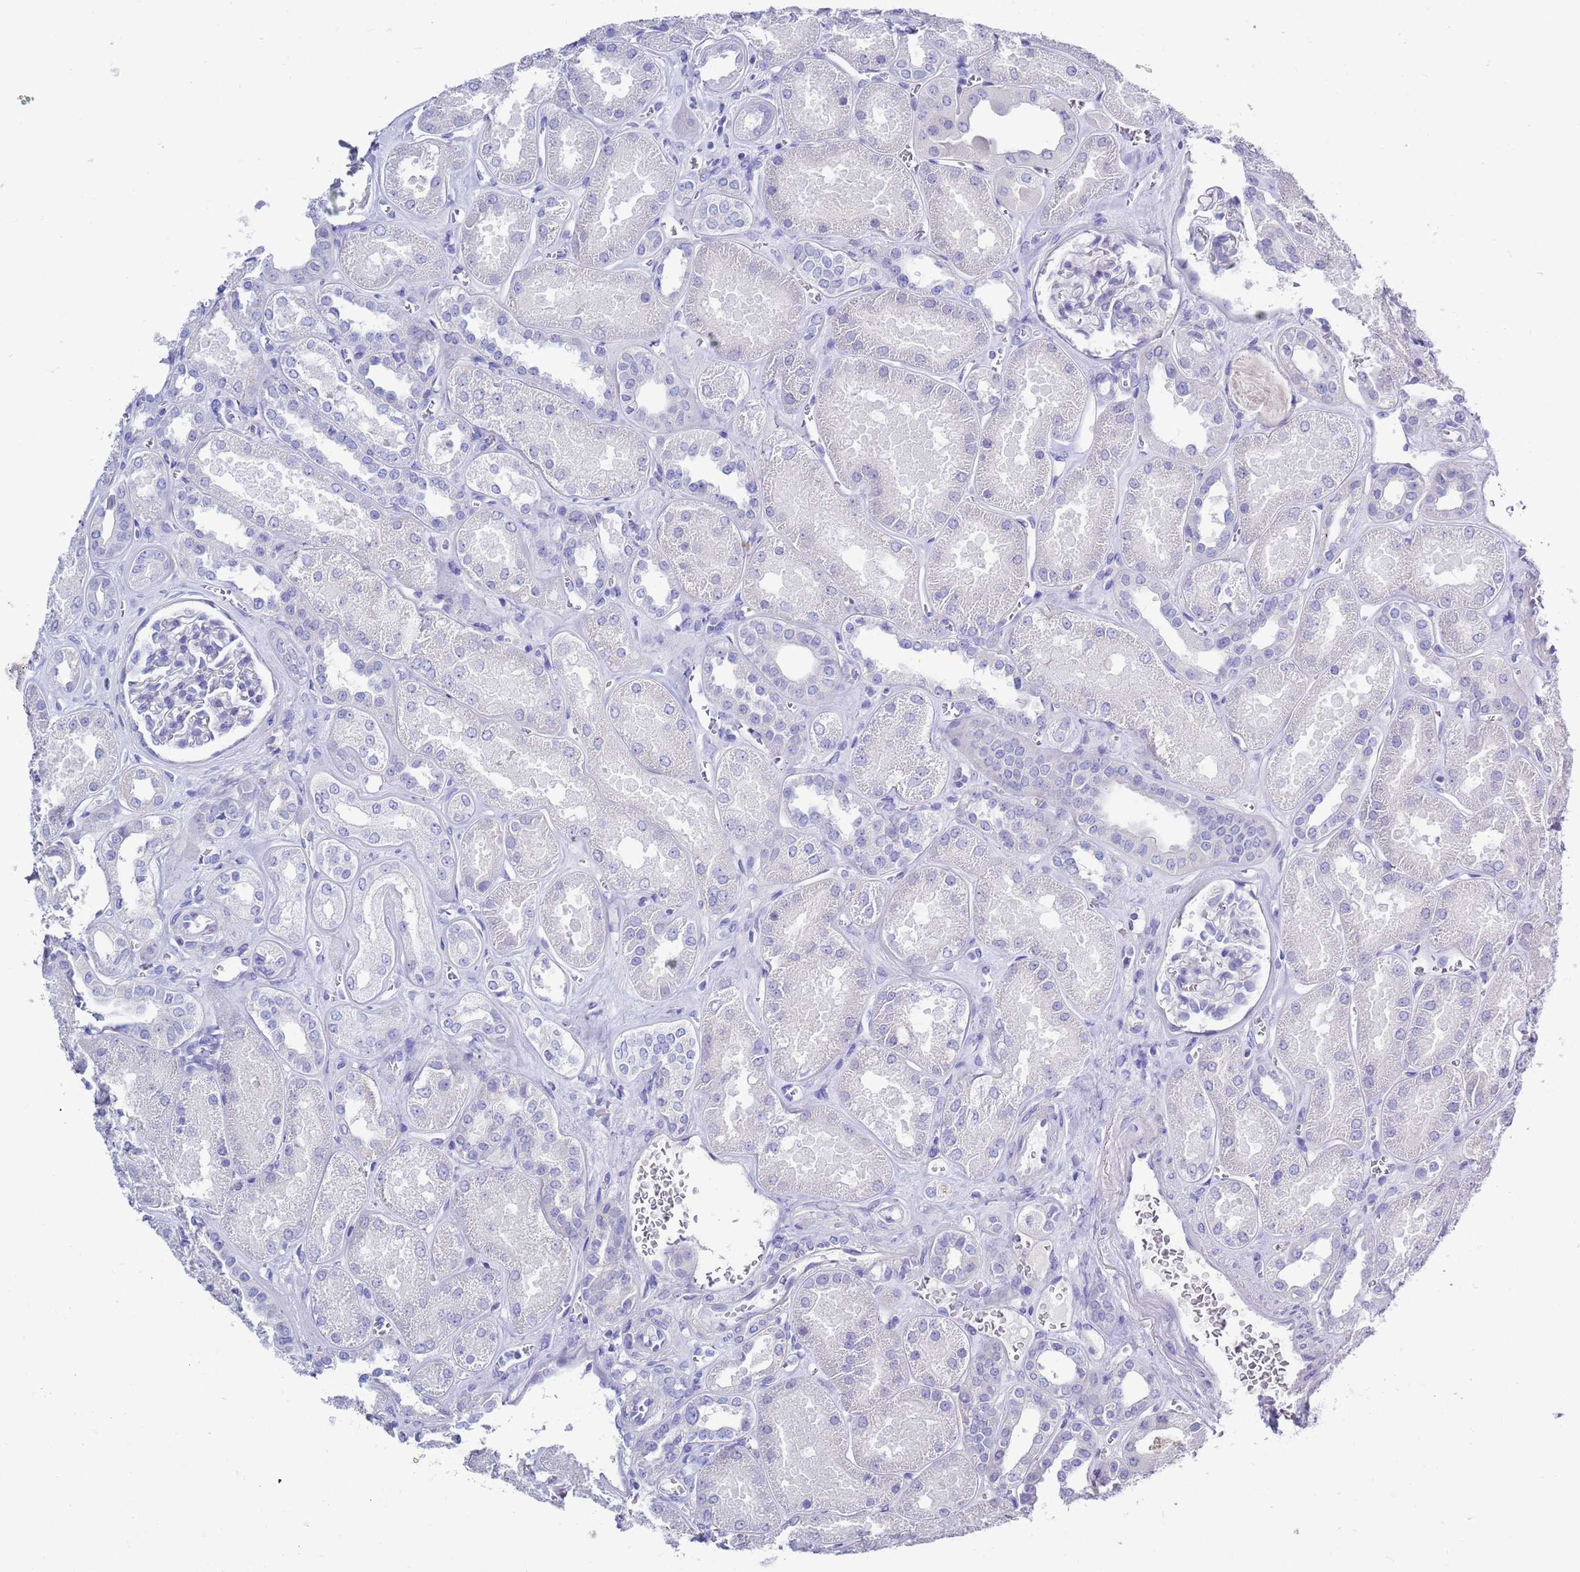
{"staining": {"intensity": "negative", "quantity": "none", "location": "none"}, "tissue": "kidney", "cell_type": "Cells in glomeruli", "image_type": "normal", "snomed": [{"axis": "morphology", "description": "Normal tissue, NOS"}, {"axis": "morphology", "description": "Adenocarcinoma, NOS"}, {"axis": "topography", "description": "Kidney"}], "caption": "This is a histopathology image of IHC staining of benign kidney, which shows no expression in cells in glomeruli.", "gene": "MTMR2", "patient": {"sex": "female", "age": 68}}